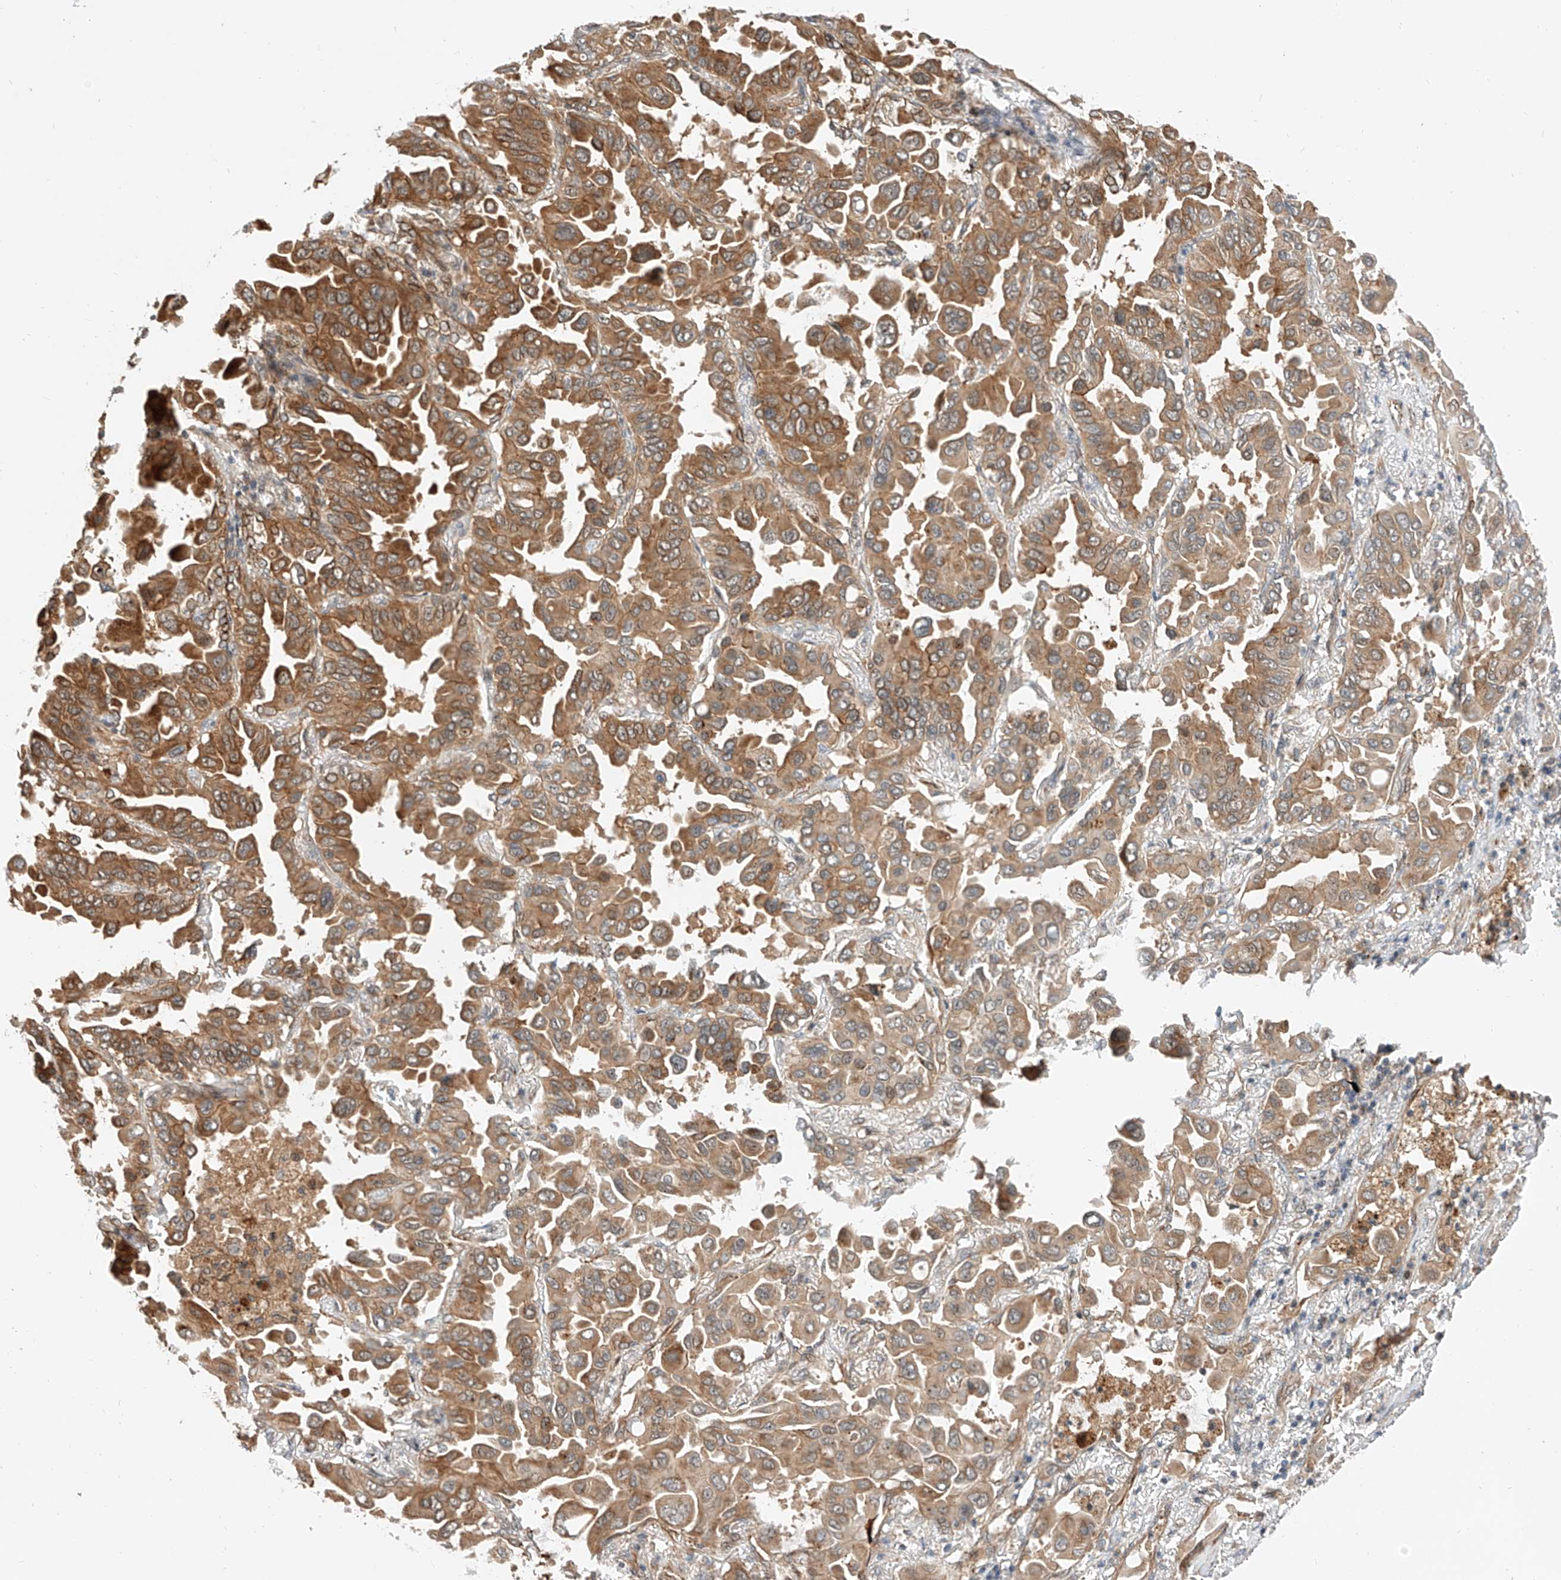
{"staining": {"intensity": "strong", "quantity": ">75%", "location": "cytoplasmic/membranous"}, "tissue": "lung cancer", "cell_type": "Tumor cells", "image_type": "cancer", "snomed": [{"axis": "morphology", "description": "Adenocarcinoma, NOS"}, {"axis": "topography", "description": "Lung"}], "caption": "Immunohistochemical staining of lung adenocarcinoma shows high levels of strong cytoplasmic/membranous protein positivity in approximately >75% of tumor cells. The staining was performed using DAB (3,3'-diaminobenzidine) to visualize the protein expression in brown, while the nuclei were stained in blue with hematoxylin (Magnification: 20x).", "gene": "CPAMD8", "patient": {"sex": "male", "age": 64}}